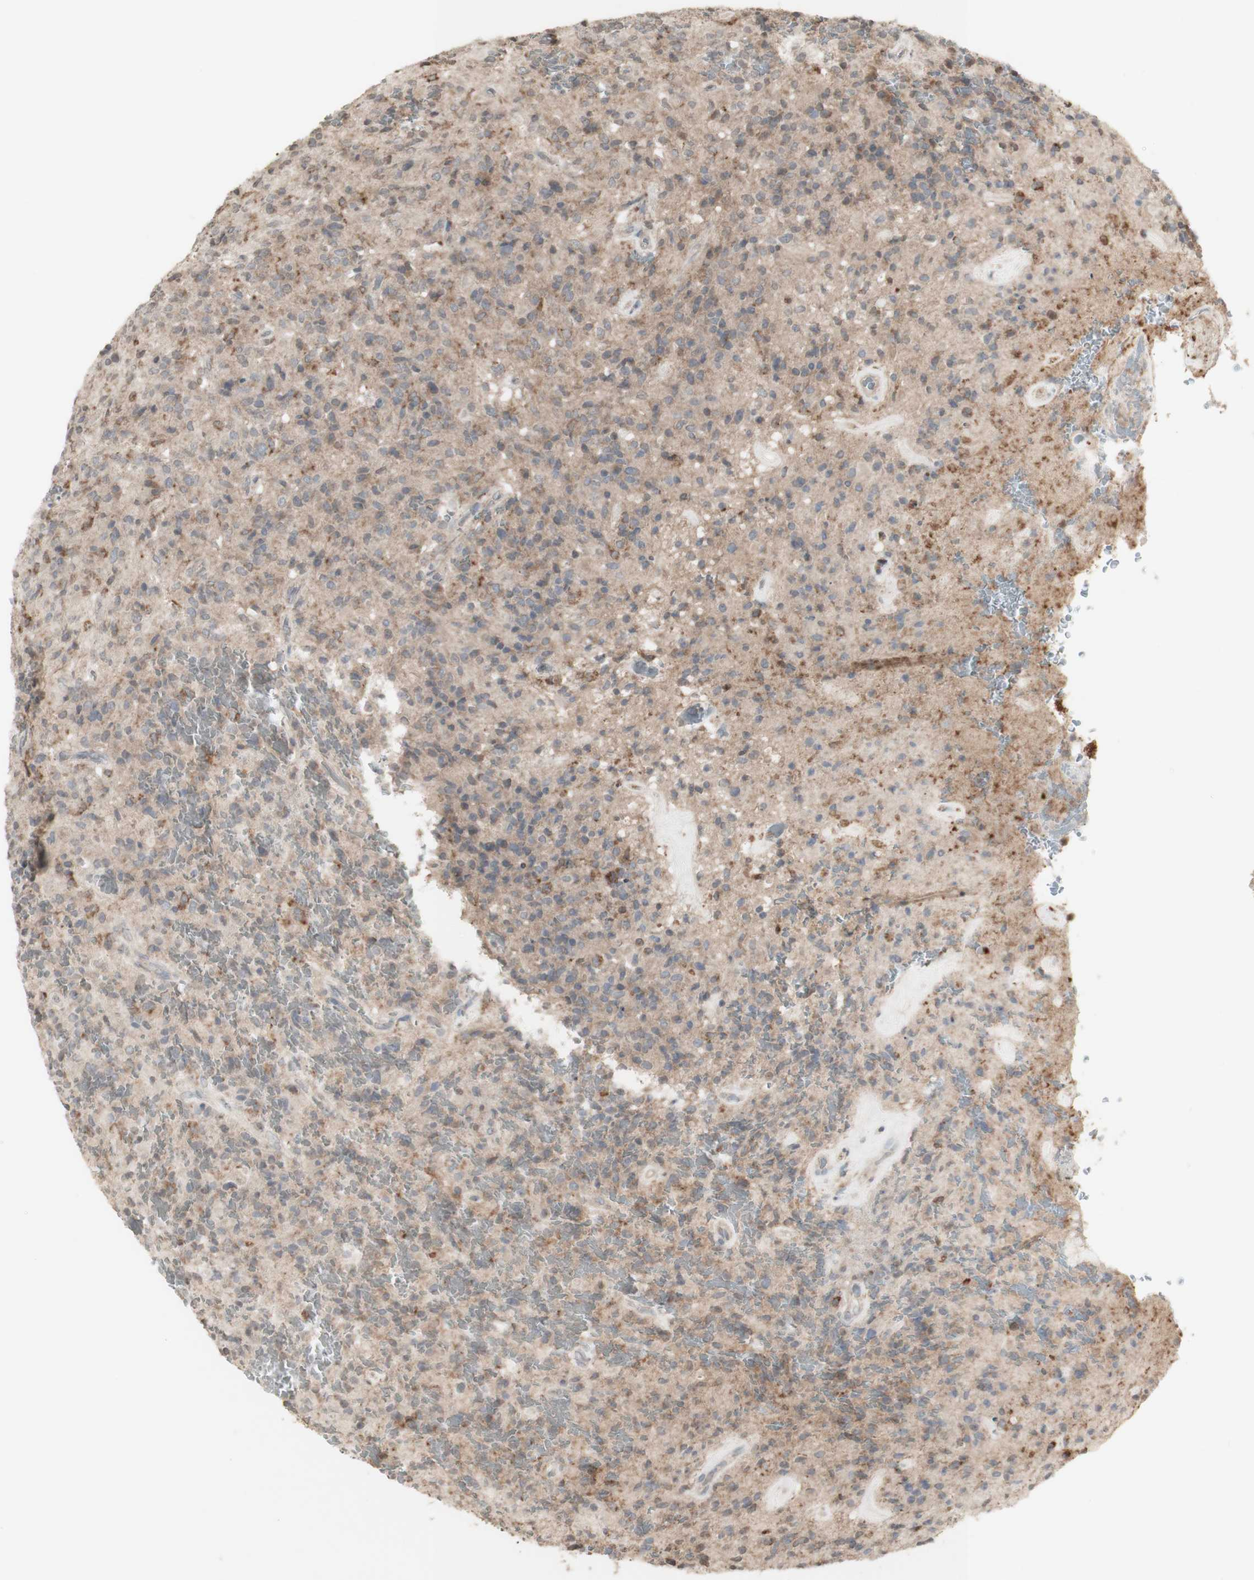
{"staining": {"intensity": "moderate", "quantity": "<25%", "location": "cytoplasmic/membranous"}, "tissue": "glioma", "cell_type": "Tumor cells", "image_type": "cancer", "snomed": [{"axis": "morphology", "description": "Glioma, malignant, High grade"}, {"axis": "topography", "description": "Brain"}], "caption": "Protein expression analysis of high-grade glioma (malignant) demonstrates moderate cytoplasmic/membranous expression in approximately <25% of tumor cells.", "gene": "ATP6V1E1", "patient": {"sex": "male", "age": 71}}